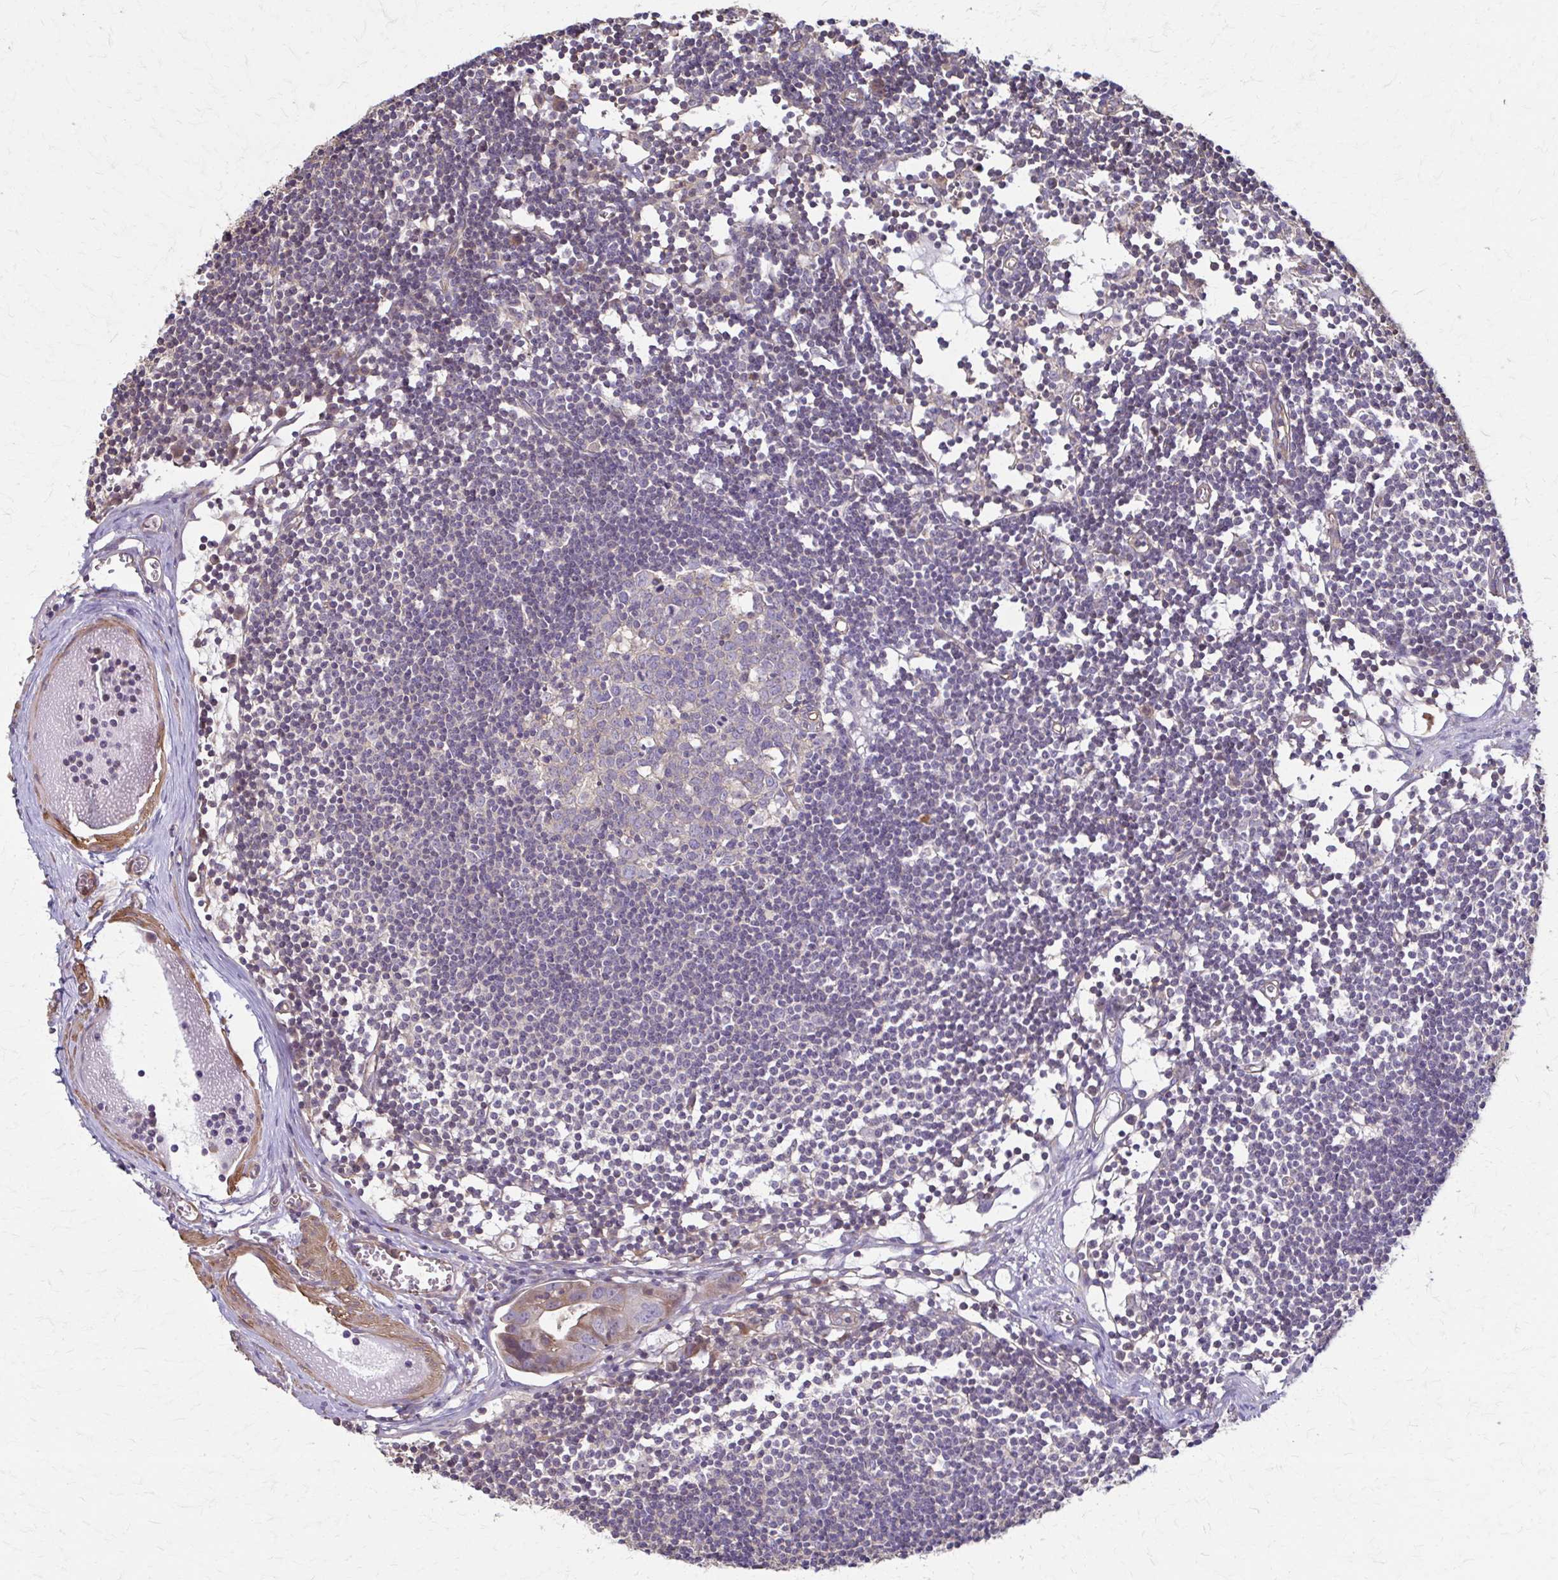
{"staining": {"intensity": "negative", "quantity": "none", "location": "none"}, "tissue": "lymph node", "cell_type": "Germinal center cells", "image_type": "normal", "snomed": [{"axis": "morphology", "description": "Normal tissue, NOS"}, {"axis": "topography", "description": "Lymph node"}], "caption": "Immunohistochemistry (IHC) photomicrograph of normal human lymph node stained for a protein (brown), which displays no staining in germinal center cells.", "gene": "DSP", "patient": {"sex": "female", "age": 11}}